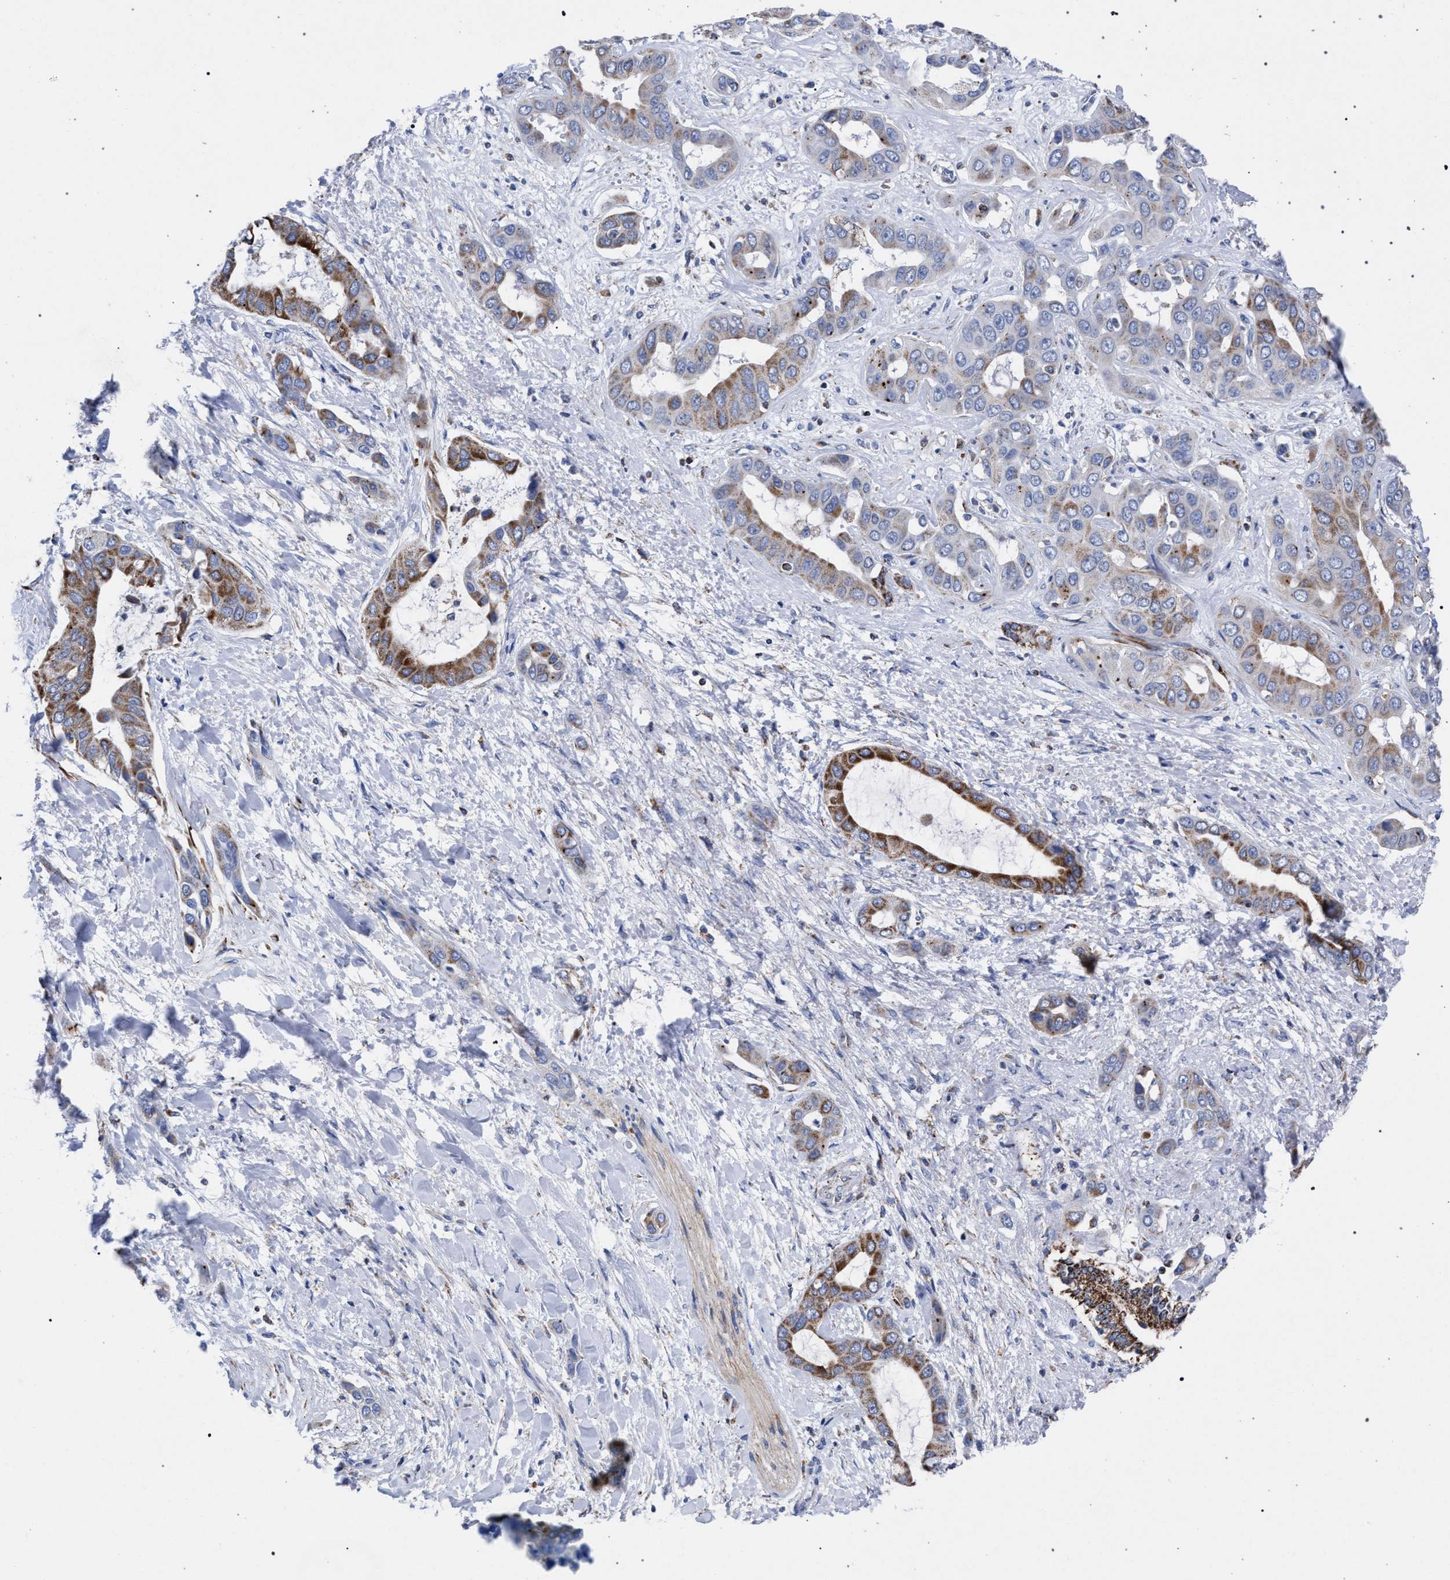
{"staining": {"intensity": "moderate", "quantity": "25%-75%", "location": "cytoplasmic/membranous"}, "tissue": "liver cancer", "cell_type": "Tumor cells", "image_type": "cancer", "snomed": [{"axis": "morphology", "description": "Cholangiocarcinoma"}, {"axis": "topography", "description": "Liver"}], "caption": "This image shows immunohistochemistry (IHC) staining of human liver cancer (cholangiocarcinoma), with medium moderate cytoplasmic/membranous staining in about 25%-75% of tumor cells.", "gene": "ACADS", "patient": {"sex": "female", "age": 52}}